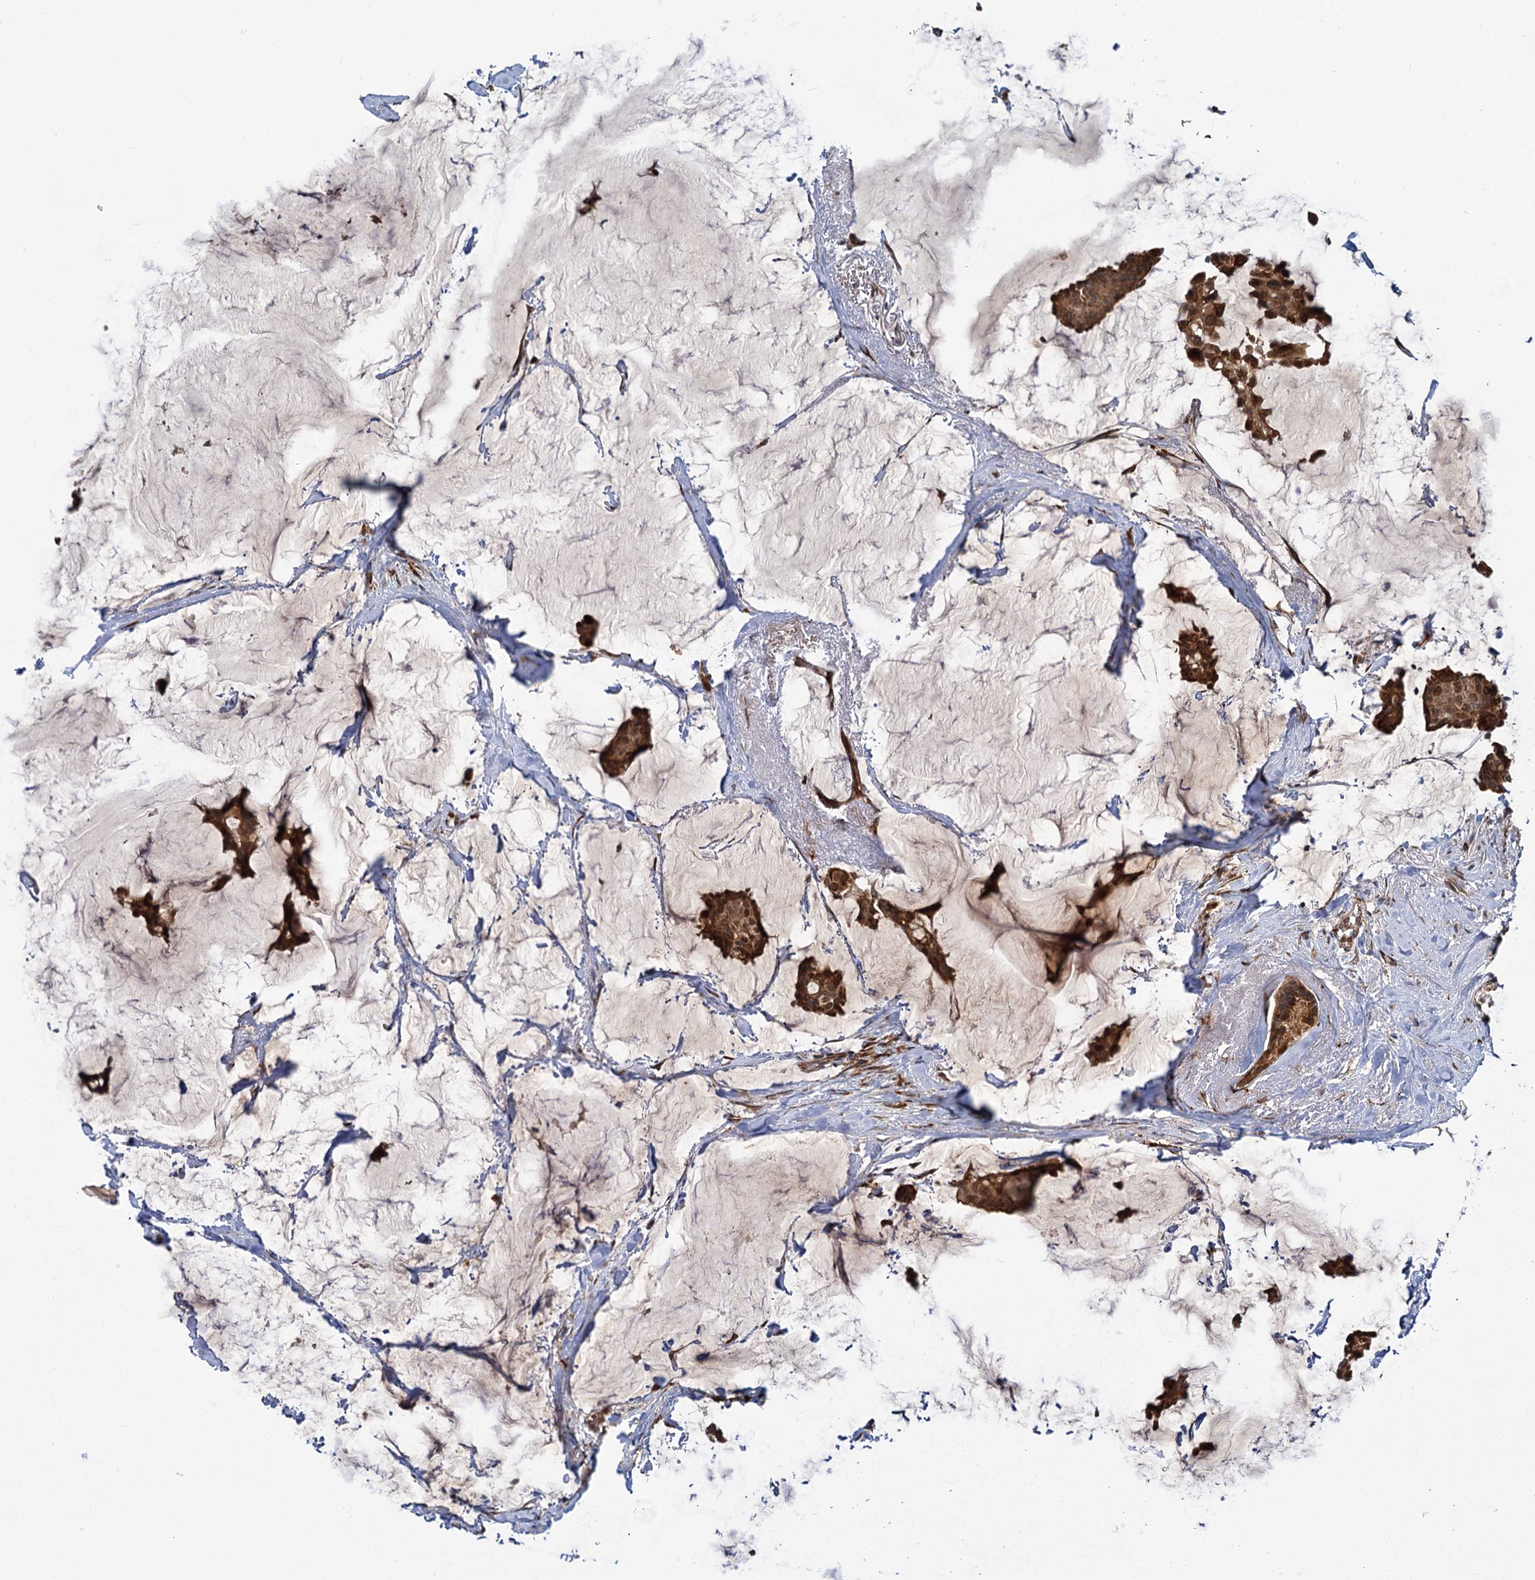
{"staining": {"intensity": "moderate", "quantity": ">75%", "location": "cytoplasmic/membranous,nuclear"}, "tissue": "breast cancer", "cell_type": "Tumor cells", "image_type": "cancer", "snomed": [{"axis": "morphology", "description": "Duct carcinoma"}, {"axis": "topography", "description": "Breast"}], "caption": "The immunohistochemical stain labels moderate cytoplasmic/membranous and nuclear positivity in tumor cells of intraductal carcinoma (breast) tissue.", "gene": "APBA2", "patient": {"sex": "female", "age": 93}}